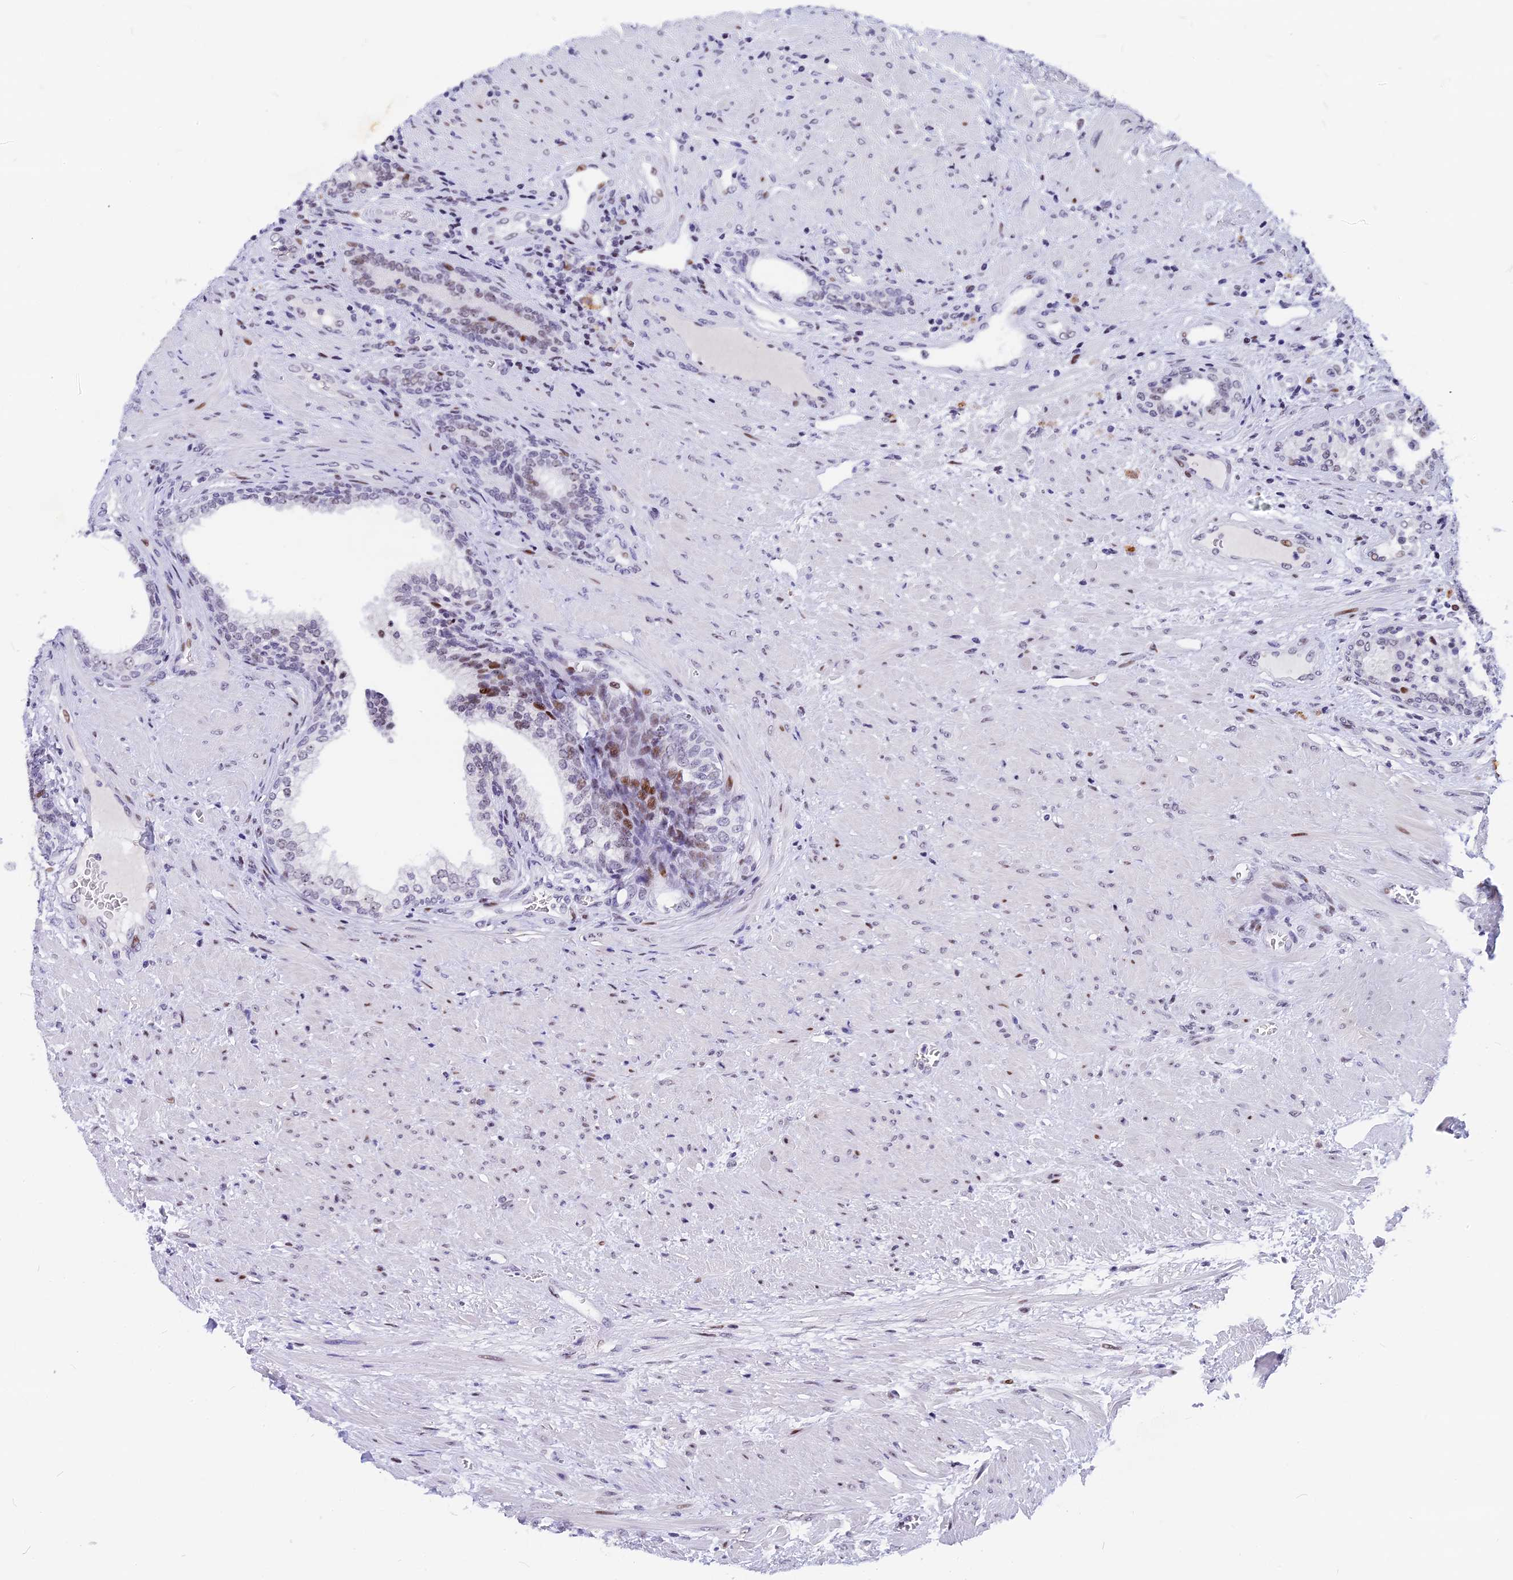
{"staining": {"intensity": "moderate", "quantity": "<25%", "location": "nuclear"}, "tissue": "prostate", "cell_type": "Glandular cells", "image_type": "normal", "snomed": [{"axis": "morphology", "description": "Normal tissue, NOS"}, {"axis": "topography", "description": "Prostate"}], "caption": "IHC of unremarkable prostate displays low levels of moderate nuclear staining in approximately <25% of glandular cells. The staining is performed using DAB brown chromogen to label protein expression. The nuclei are counter-stained blue using hematoxylin.", "gene": "NSA2", "patient": {"sex": "male", "age": 76}}